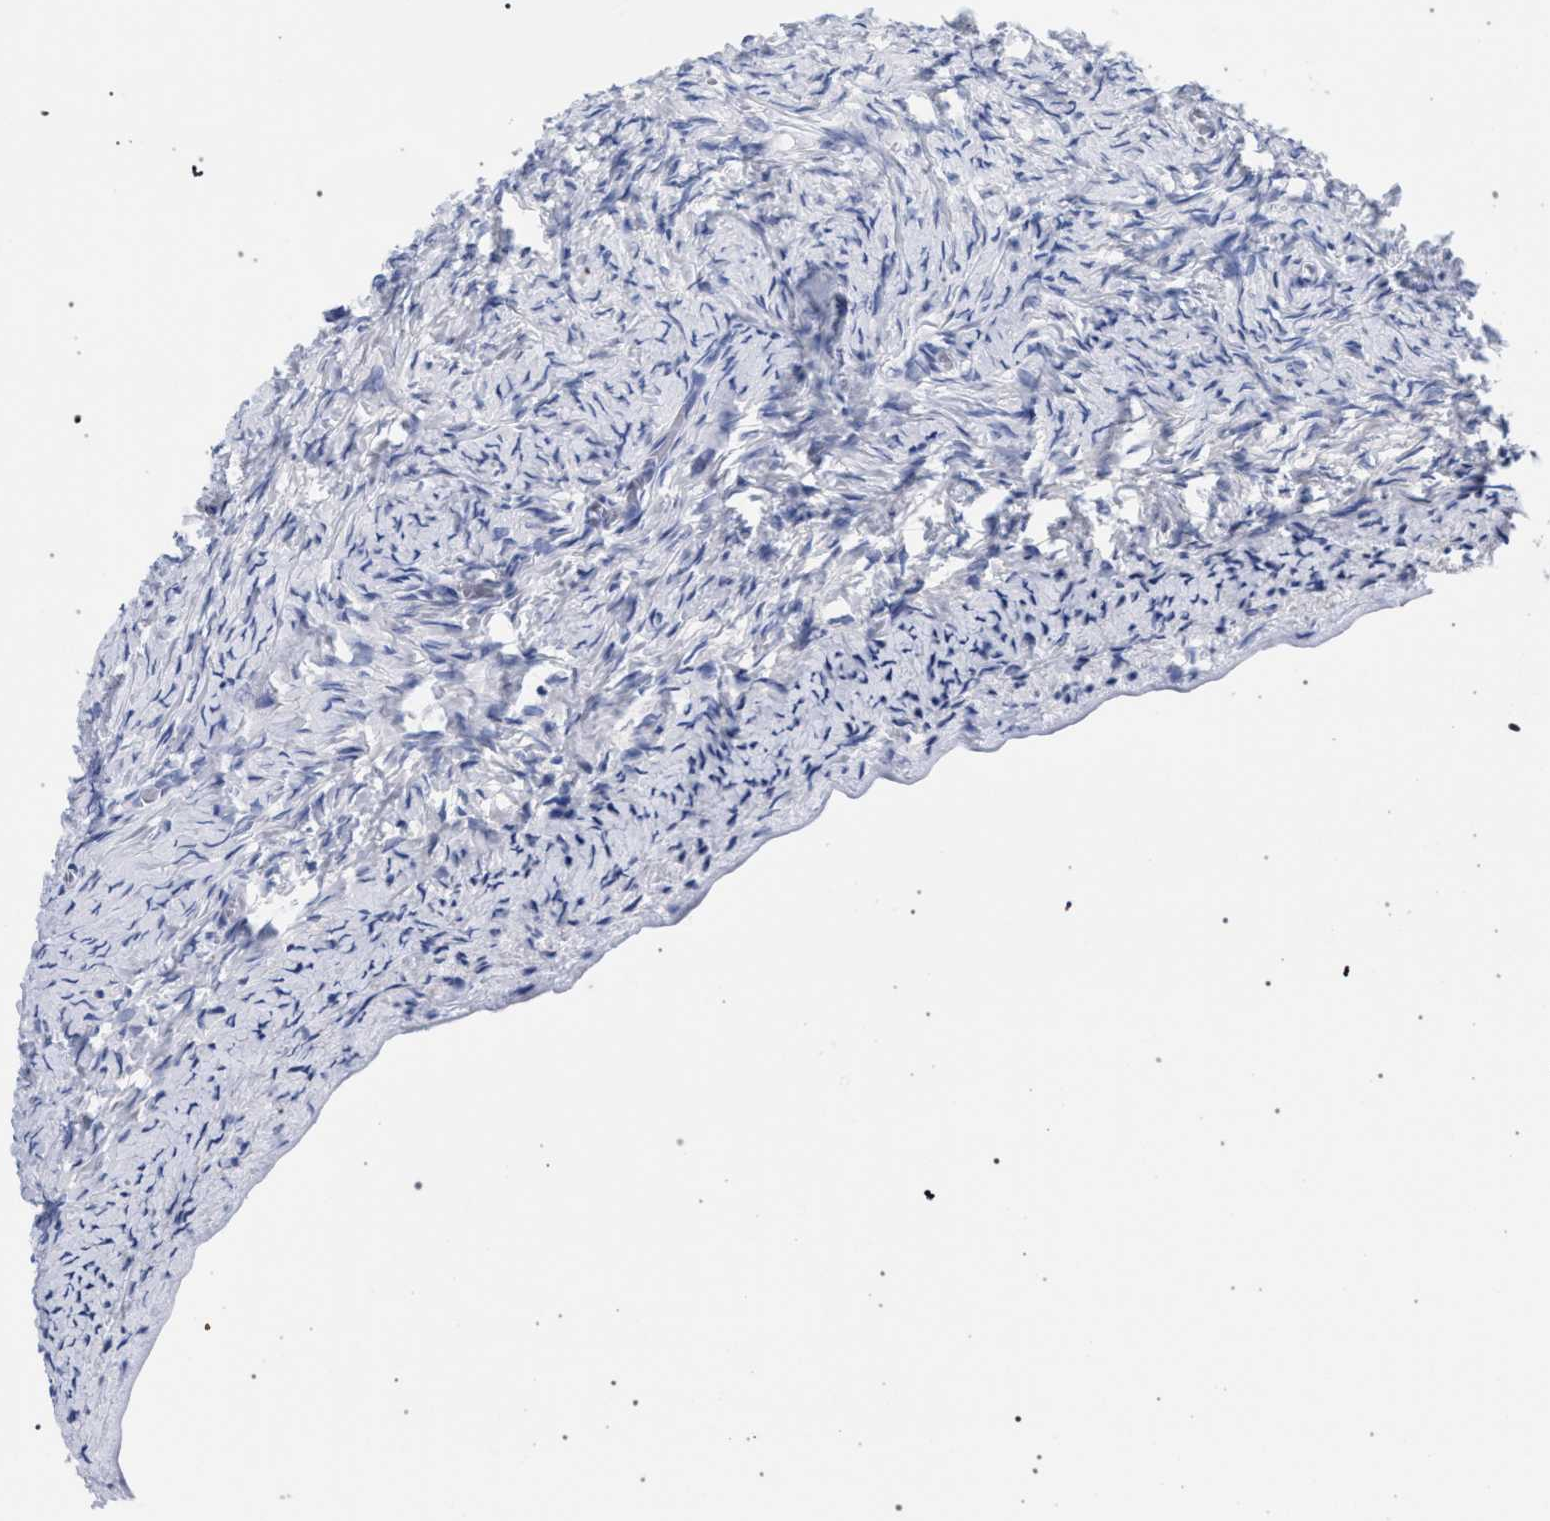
{"staining": {"intensity": "negative", "quantity": "none", "location": "none"}, "tissue": "ovary", "cell_type": "Ovarian stroma cells", "image_type": "normal", "snomed": [{"axis": "morphology", "description": "Normal tissue, NOS"}, {"axis": "topography", "description": "Ovary"}], "caption": "Ovarian stroma cells are negative for protein expression in normal human ovary. Brightfield microscopy of IHC stained with DAB (brown) and hematoxylin (blue), captured at high magnification.", "gene": "AKAP4", "patient": {"sex": "female", "age": 27}}